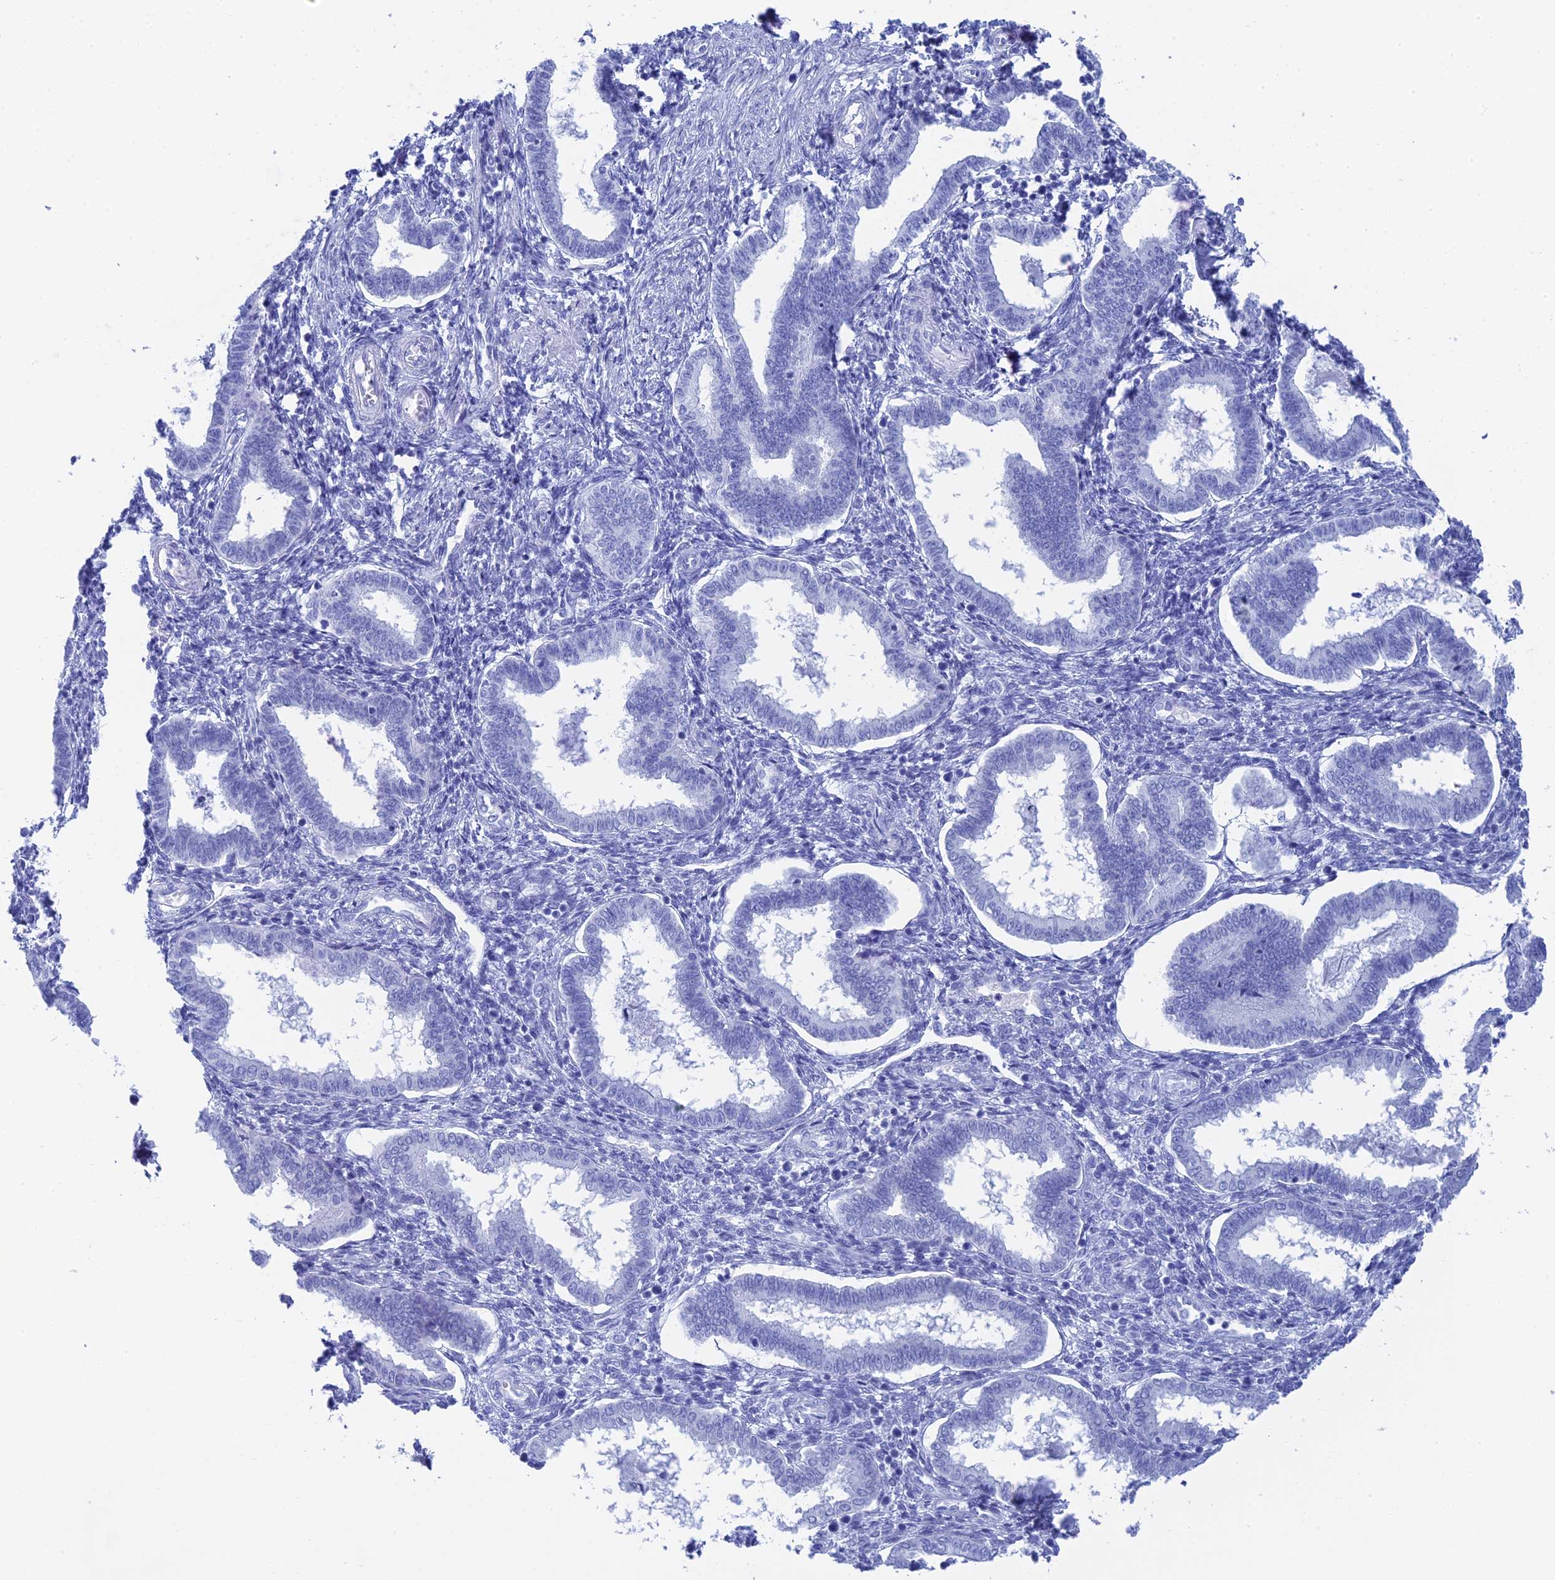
{"staining": {"intensity": "negative", "quantity": "none", "location": "none"}, "tissue": "endometrium", "cell_type": "Cells in endometrial stroma", "image_type": "normal", "snomed": [{"axis": "morphology", "description": "Normal tissue, NOS"}, {"axis": "topography", "description": "Endometrium"}], "caption": "Photomicrograph shows no significant protein staining in cells in endometrial stroma of benign endometrium. Nuclei are stained in blue.", "gene": "TEX101", "patient": {"sex": "female", "age": 24}}